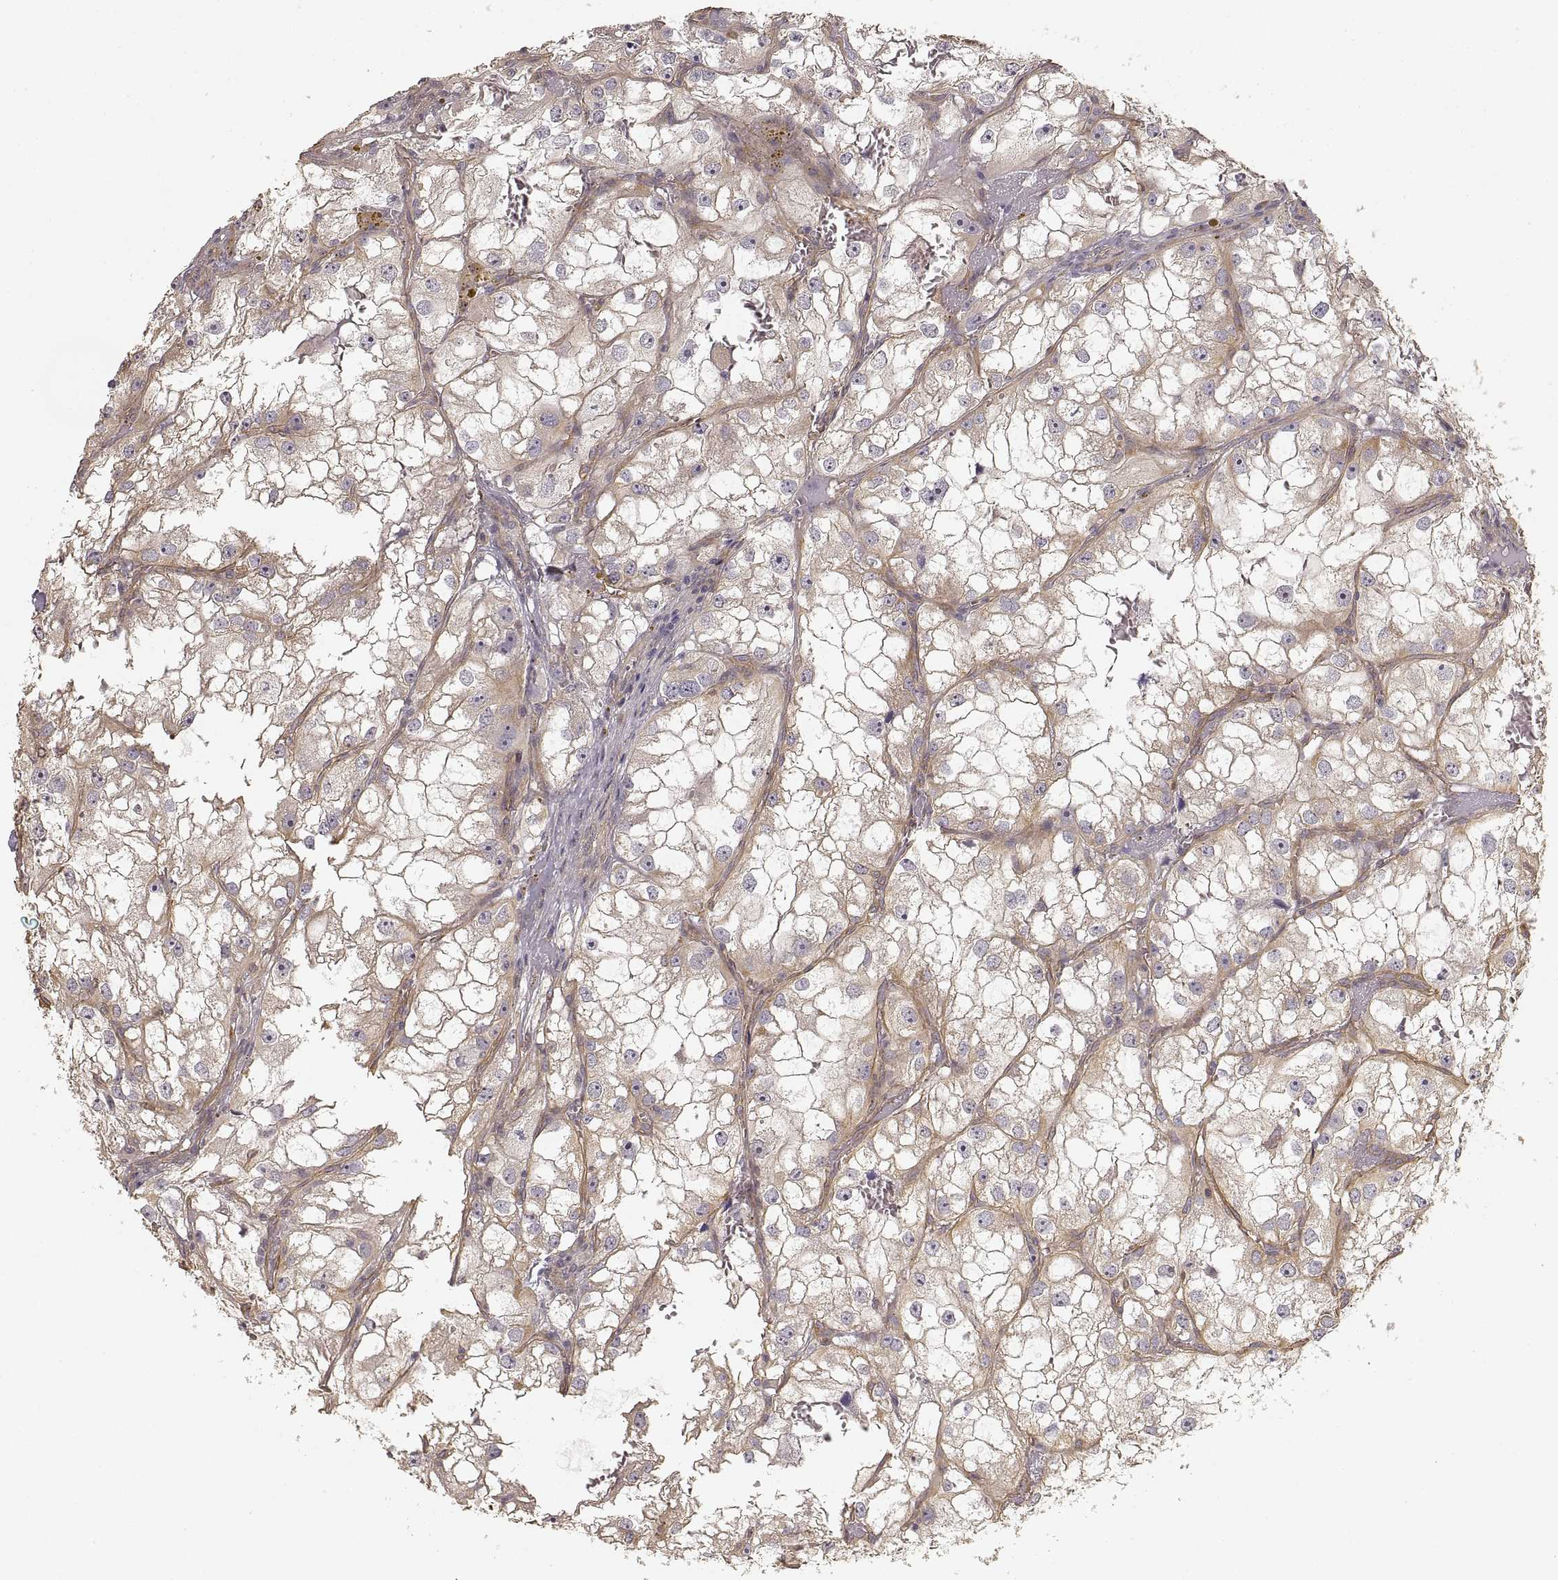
{"staining": {"intensity": "weak", "quantity": ">75%", "location": "cytoplasmic/membranous"}, "tissue": "renal cancer", "cell_type": "Tumor cells", "image_type": "cancer", "snomed": [{"axis": "morphology", "description": "Adenocarcinoma, NOS"}, {"axis": "topography", "description": "Kidney"}], "caption": "Approximately >75% of tumor cells in renal cancer exhibit weak cytoplasmic/membranous protein staining as visualized by brown immunohistochemical staining.", "gene": "LAMA4", "patient": {"sex": "male", "age": 59}}